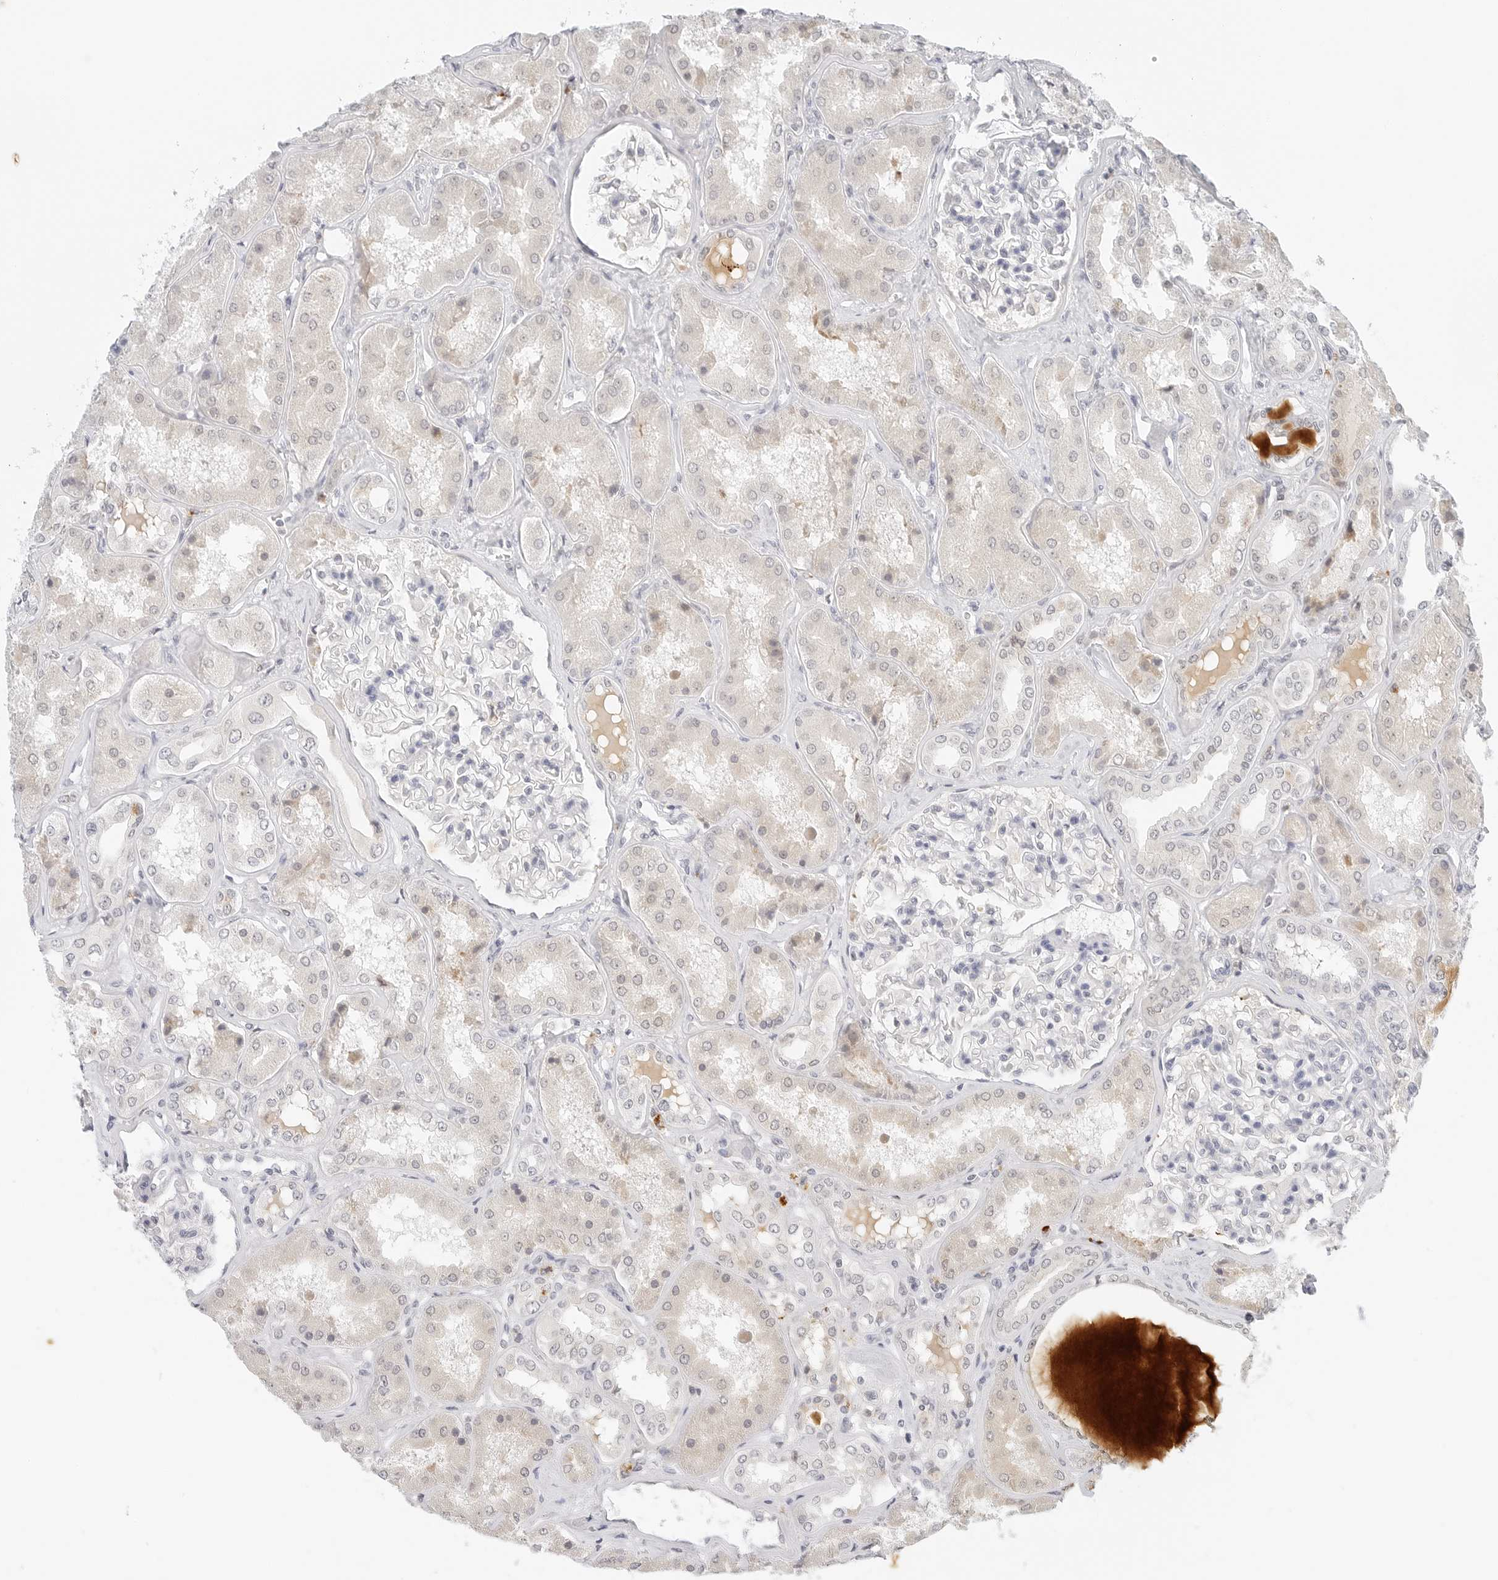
{"staining": {"intensity": "negative", "quantity": "none", "location": "none"}, "tissue": "kidney", "cell_type": "Cells in glomeruli", "image_type": "normal", "snomed": [{"axis": "morphology", "description": "Normal tissue, NOS"}, {"axis": "topography", "description": "Kidney"}], "caption": "Image shows no significant protein staining in cells in glomeruli of normal kidney. Nuclei are stained in blue.", "gene": "NEO1", "patient": {"sex": "female", "age": 56}}